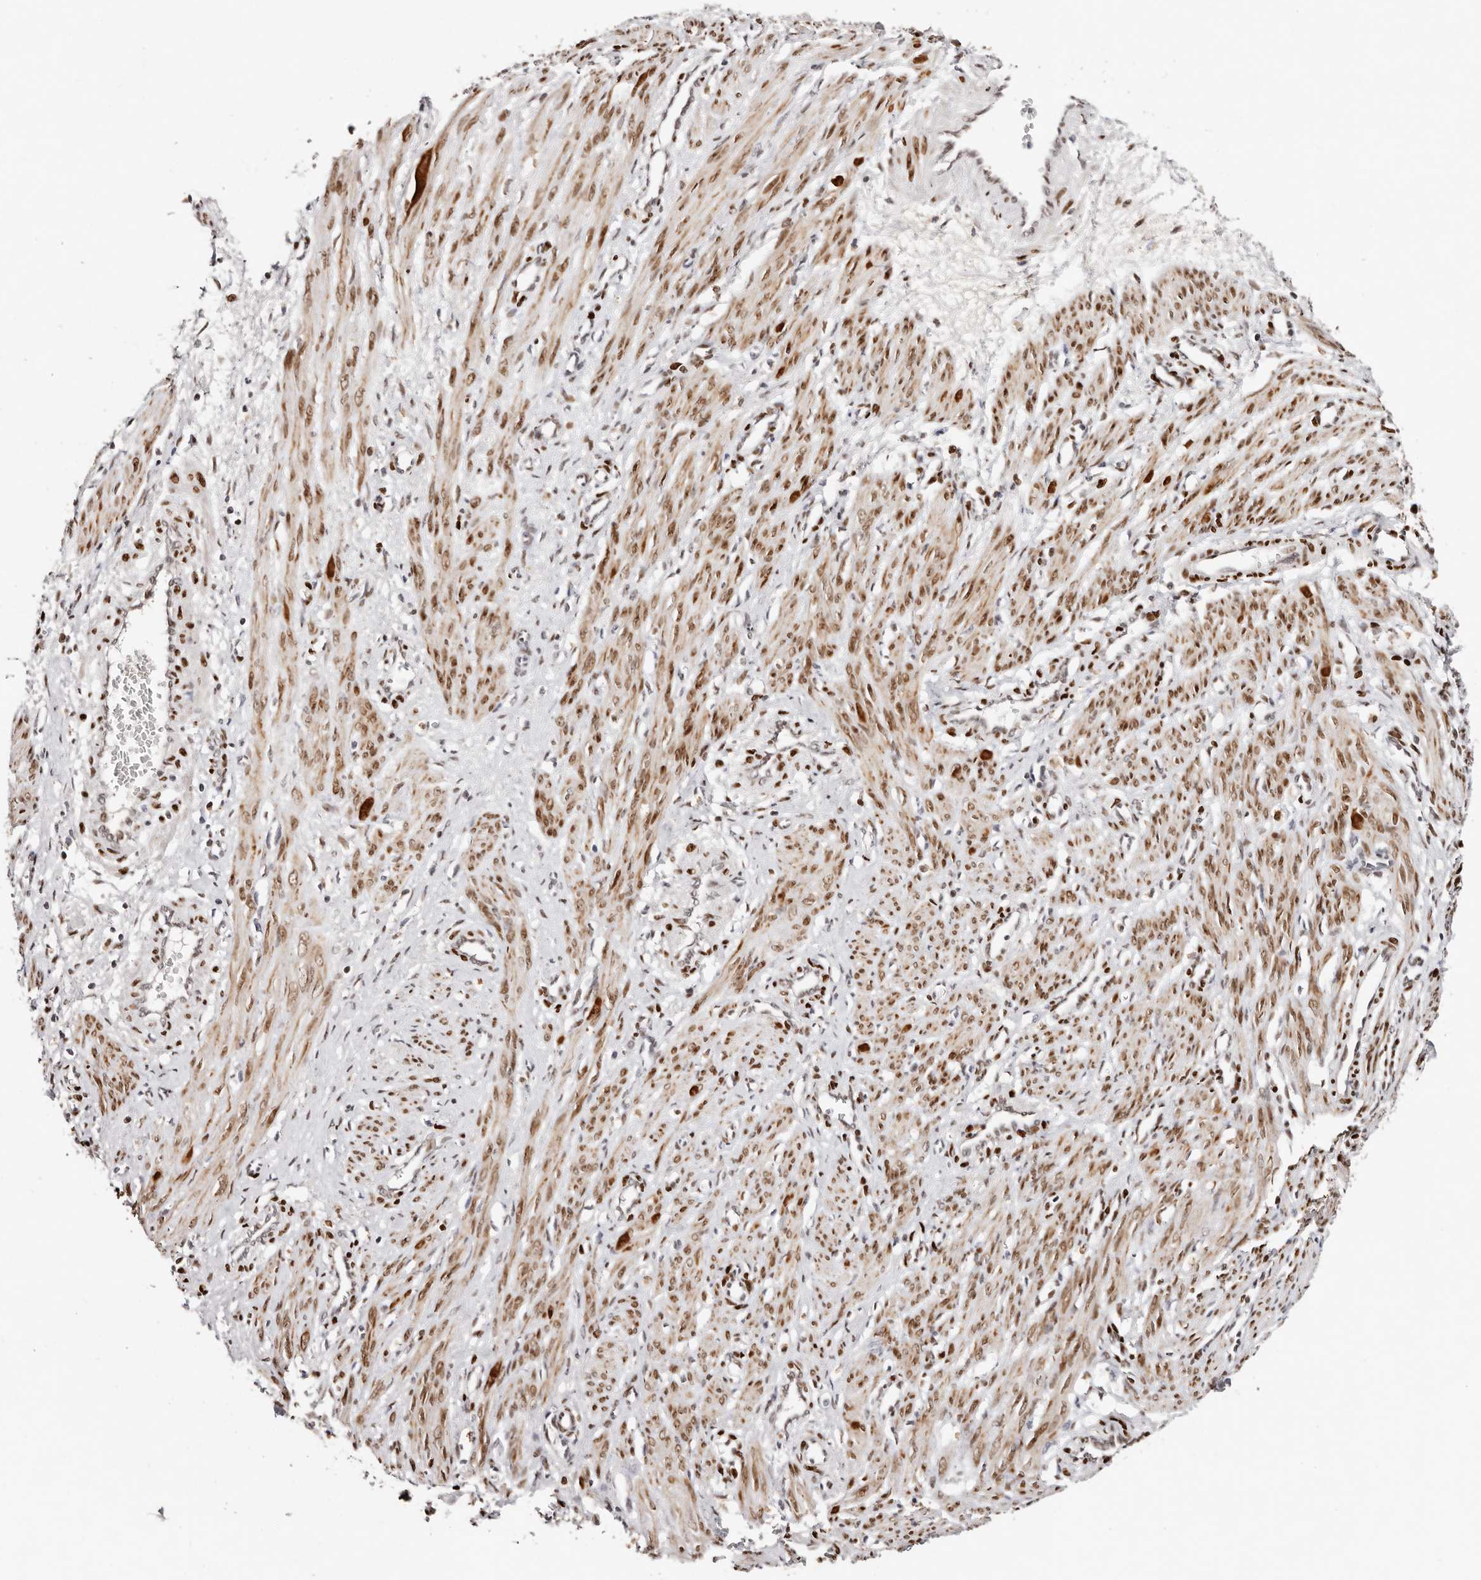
{"staining": {"intensity": "moderate", "quantity": ">75%", "location": "nuclear"}, "tissue": "smooth muscle", "cell_type": "Smooth muscle cells", "image_type": "normal", "snomed": [{"axis": "morphology", "description": "Normal tissue, NOS"}, {"axis": "topography", "description": "Endometrium"}], "caption": "This is an image of IHC staining of benign smooth muscle, which shows moderate expression in the nuclear of smooth muscle cells.", "gene": "IQGAP3", "patient": {"sex": "female", "age": 33}}